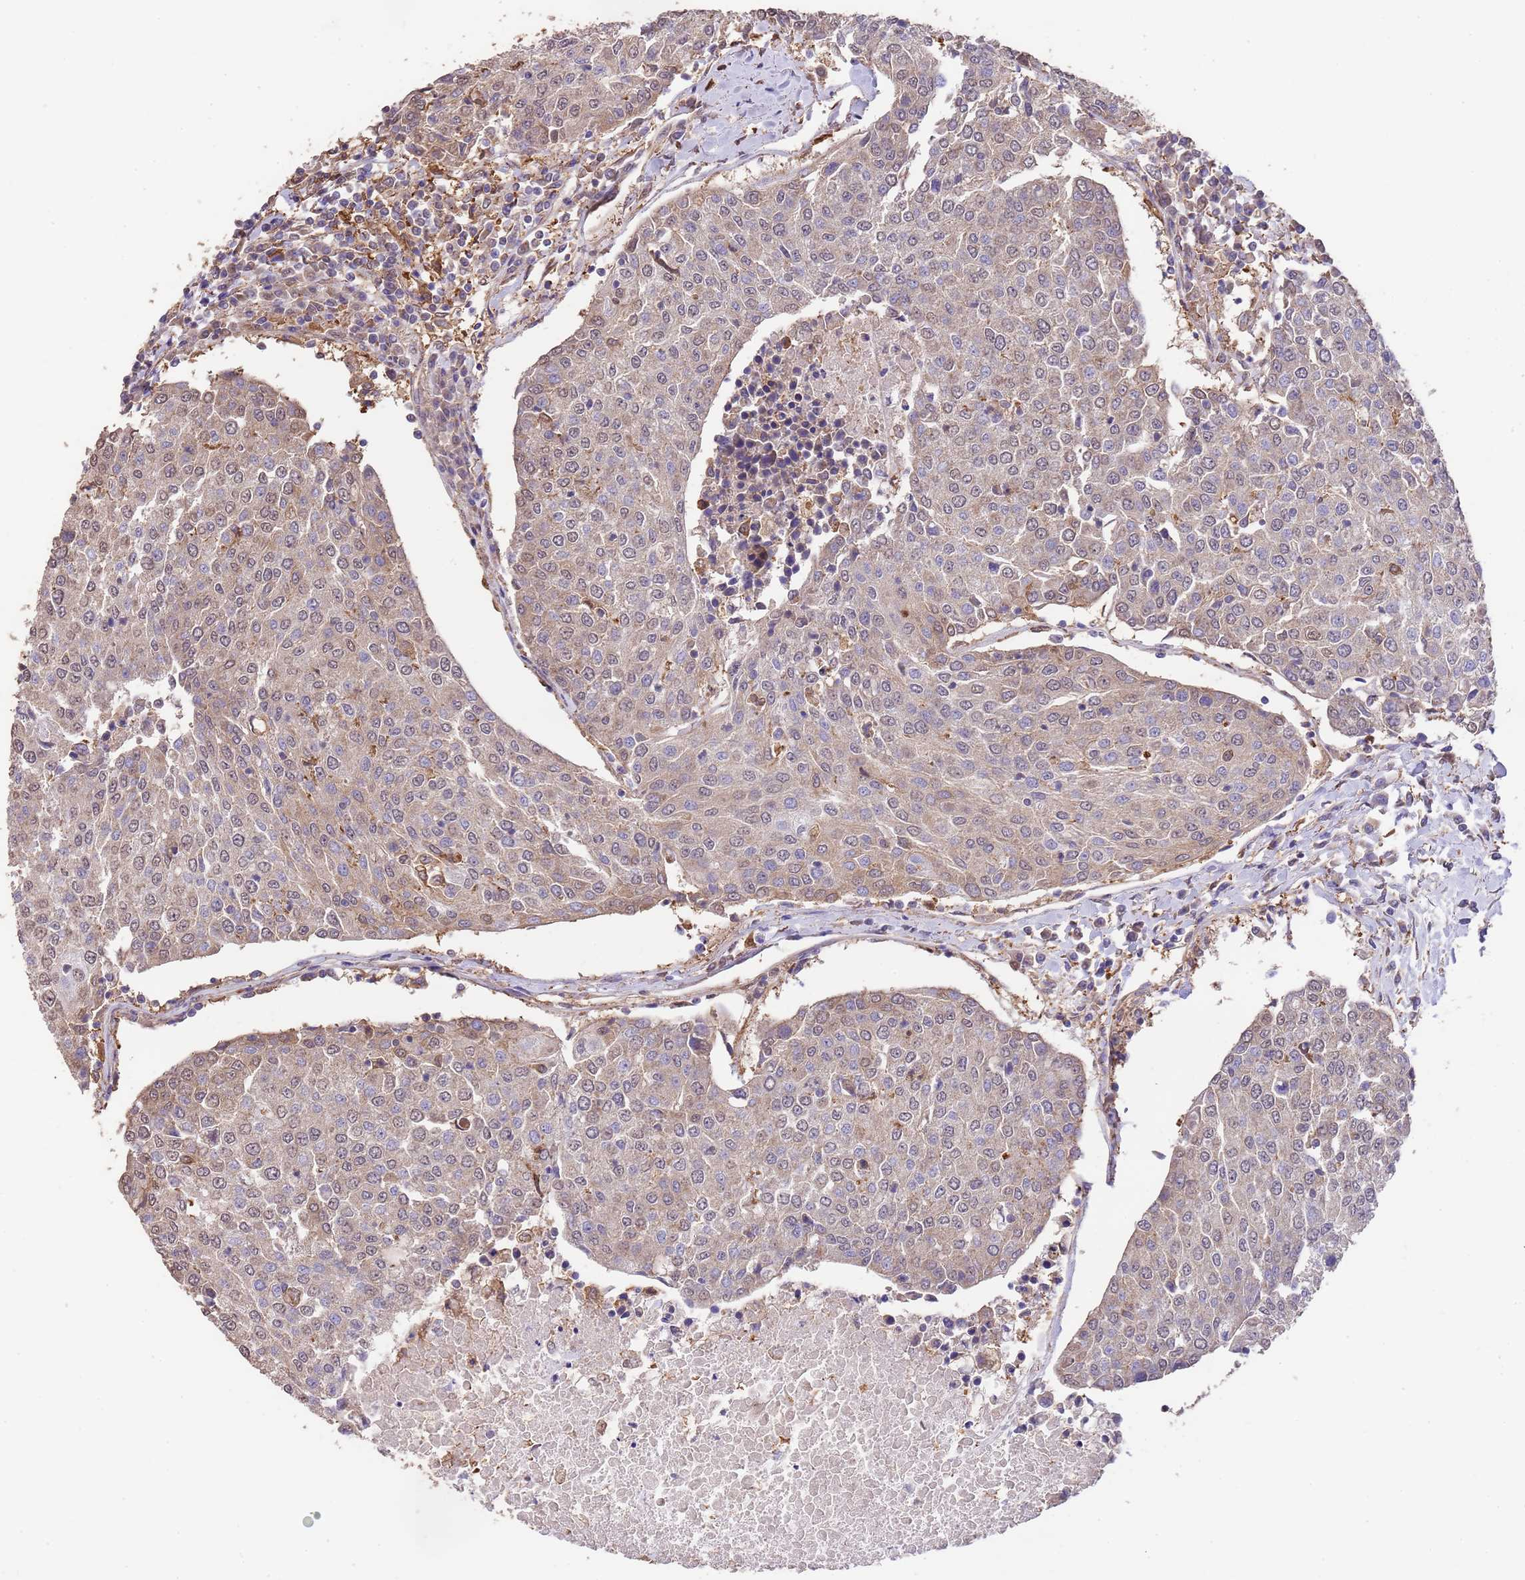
{"staining": {"intensity": "weak", "quantity": "25%-75%", "location": "cytoplasmic/membranous"}, "tissue": "urothelial cancer", "cell_type": "Tumor cells", "image_type": "cancer", "snomed": [{"axis": "morphology", "description": "Urothelial carcinoma, High grade"}, {"axis": "topography", "description": "Urinary bladder"}], "caption": "Urothelial cancer tissue shows weak cytoplasmic/membranous expression in approximately 25%-75% of tumor cells, visualized by immunohistochemistry.", "gene": "NPHP1", "patient": {"sex": "female", "age": 85}}